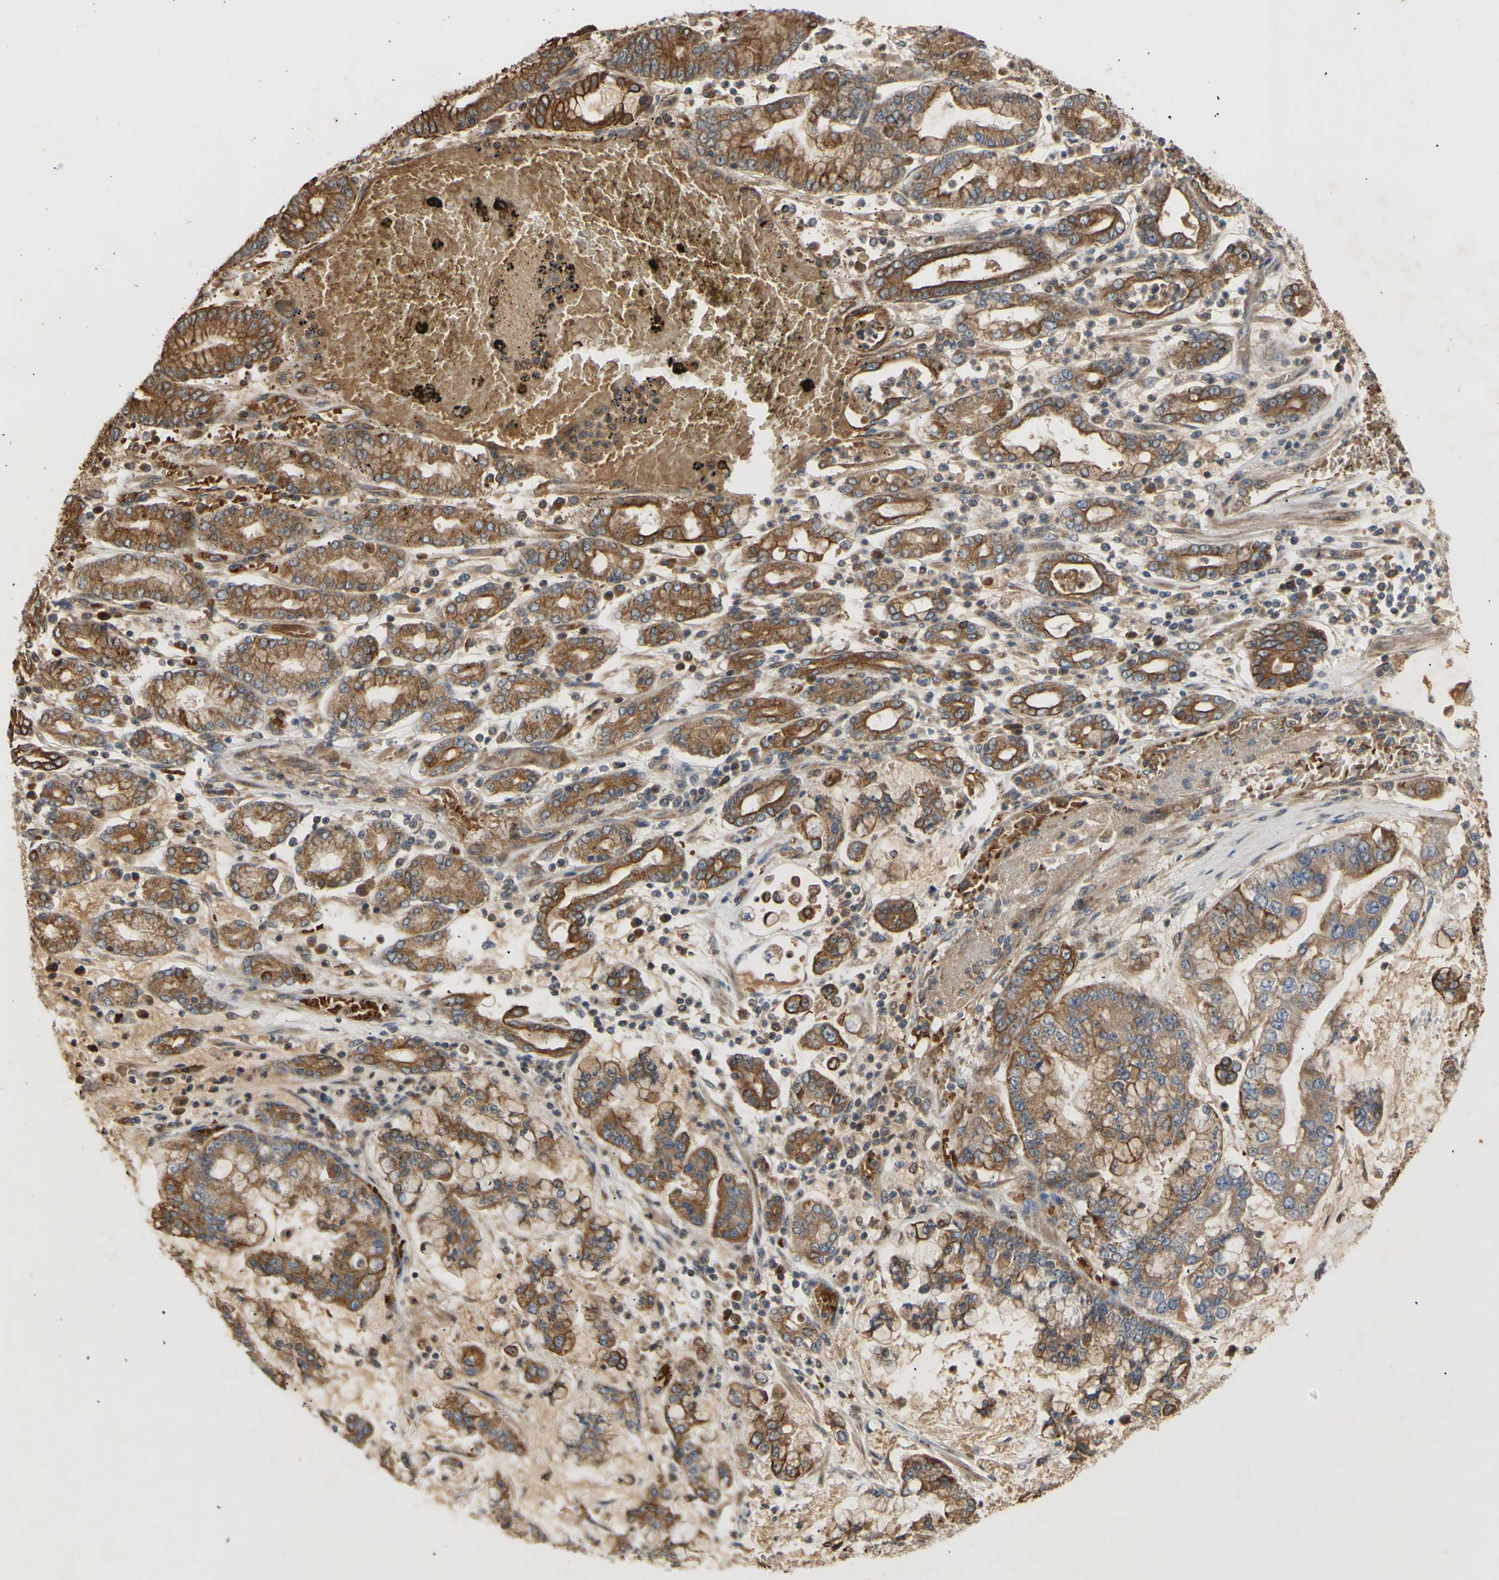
{"staining": {"intensity": "moderate", "quantity": ">75%", "location": "cytoplasmic/membranous"}, "tissue": "stomach cancer", "cell_type": "Tumor cells", "image_type": "cancer", "snomed": [{"axis": "morphology", "description": "Normal tissue, NOS"}, {"axis": "morphology", "description": "Adenocarcinoma, NOS"}, {"axis": "topography", "description": "Stomach, upper"}, {"axis": "topography", "description": "Stomach"}], "caption": "Brown immunohistochemical staining in human stomach cancer exhibits moderate cytoplasmic/membranous positivity in about >75% of tumor cells. (DAB IHC with brightfield microscopy, high magnification).", "gene": "PKN1", "patient": {"sex": "male", "age": 76}}